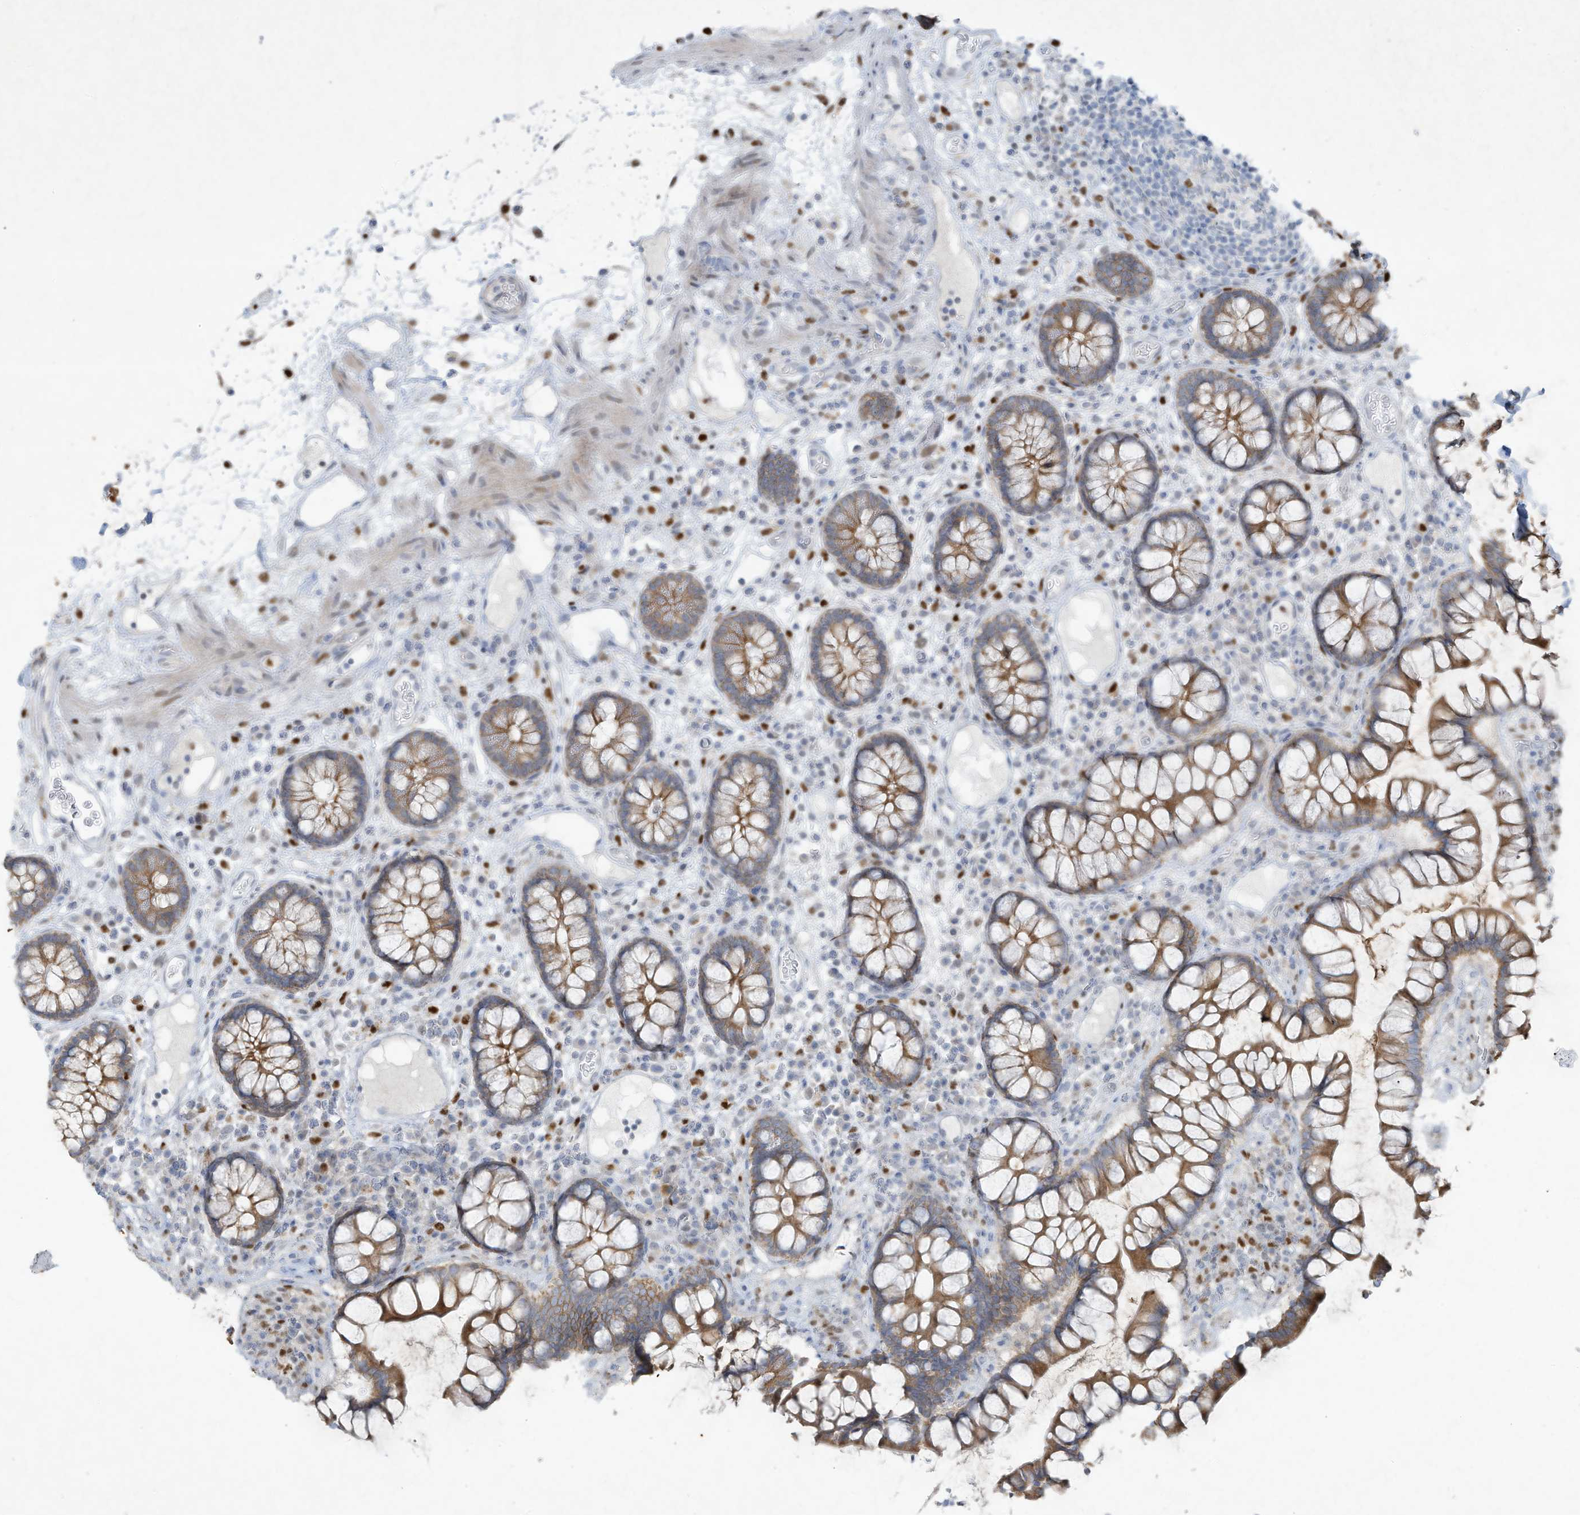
{"staining": {"intensity": "negative", "quantity": "none", "location": "none"}, "tissue": "colon", "cell_type": "Endothelial cells", "image_type": "normal", "snomed": [{"axis": "morphology", "description": "Normal tissue, NOS"}, {"axis": "topography", "description": "Colon"}], "caption": "A high-resolution histopathology image shows IHC staining of unremarkable colon, which demonstrates no significant staining in endothelial cells. Nuclei are stained in blue.", "gene": "TUBE1", "patient": {"sex": "female", "age": 79}}